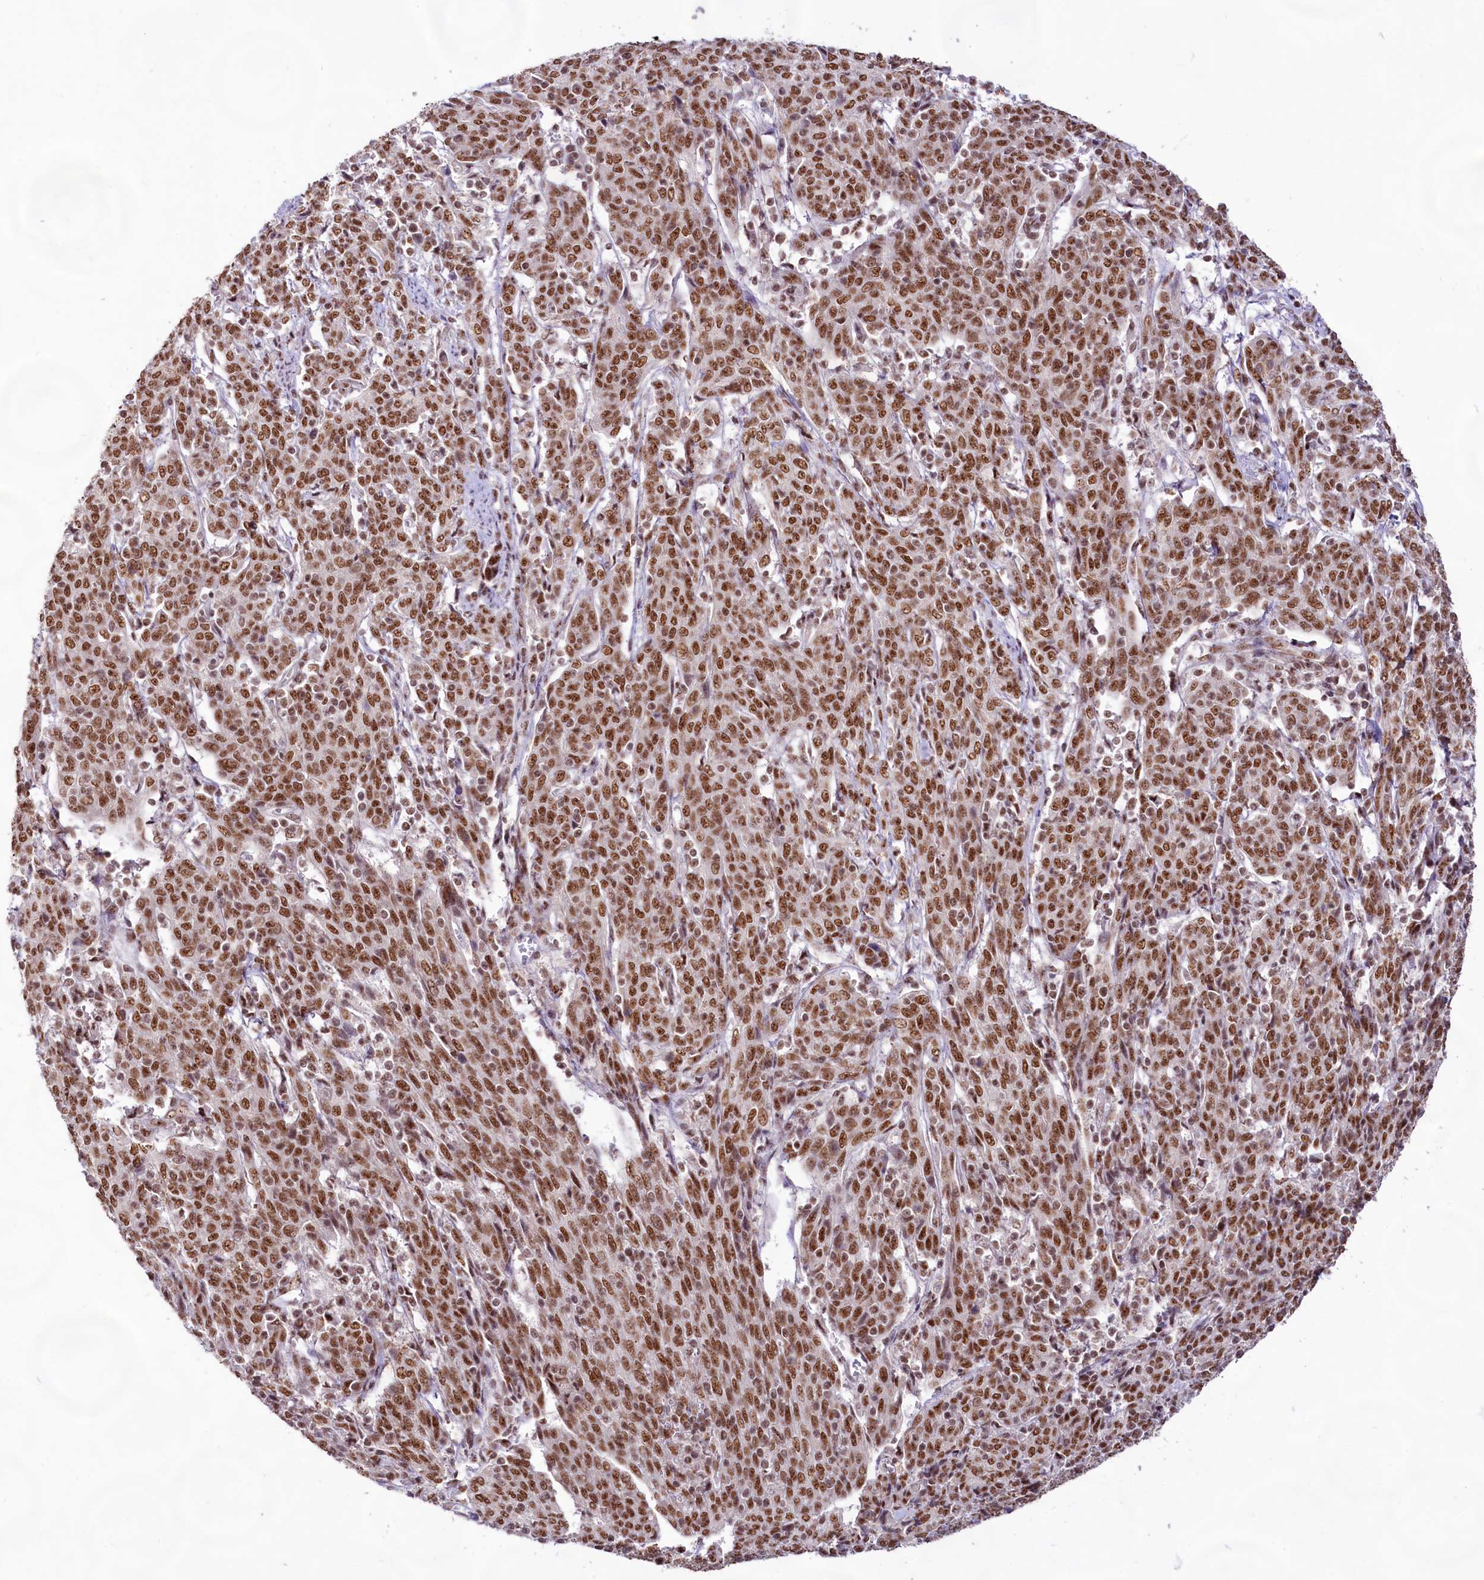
{"staining": {"intensity": "strong", "quantity": ">75%", "location": "nuclear"}, "tissue": "cervical cancer", "cell_type": "Tumor cells", "image_type": "cancer", "snomed": [{"axis": "morphology", "description": "Squamous cell carcinoma, NOS"}, {"axis": "topography", "description": "Cervix"}], "caption": "A high amount of strong nuclear staining is present in approximately >75% of tumor cells in squamous cell carcinoma (cervical) tissue.", "gene": "HIRA", "patient": {"sex": "female", "age": 67}}